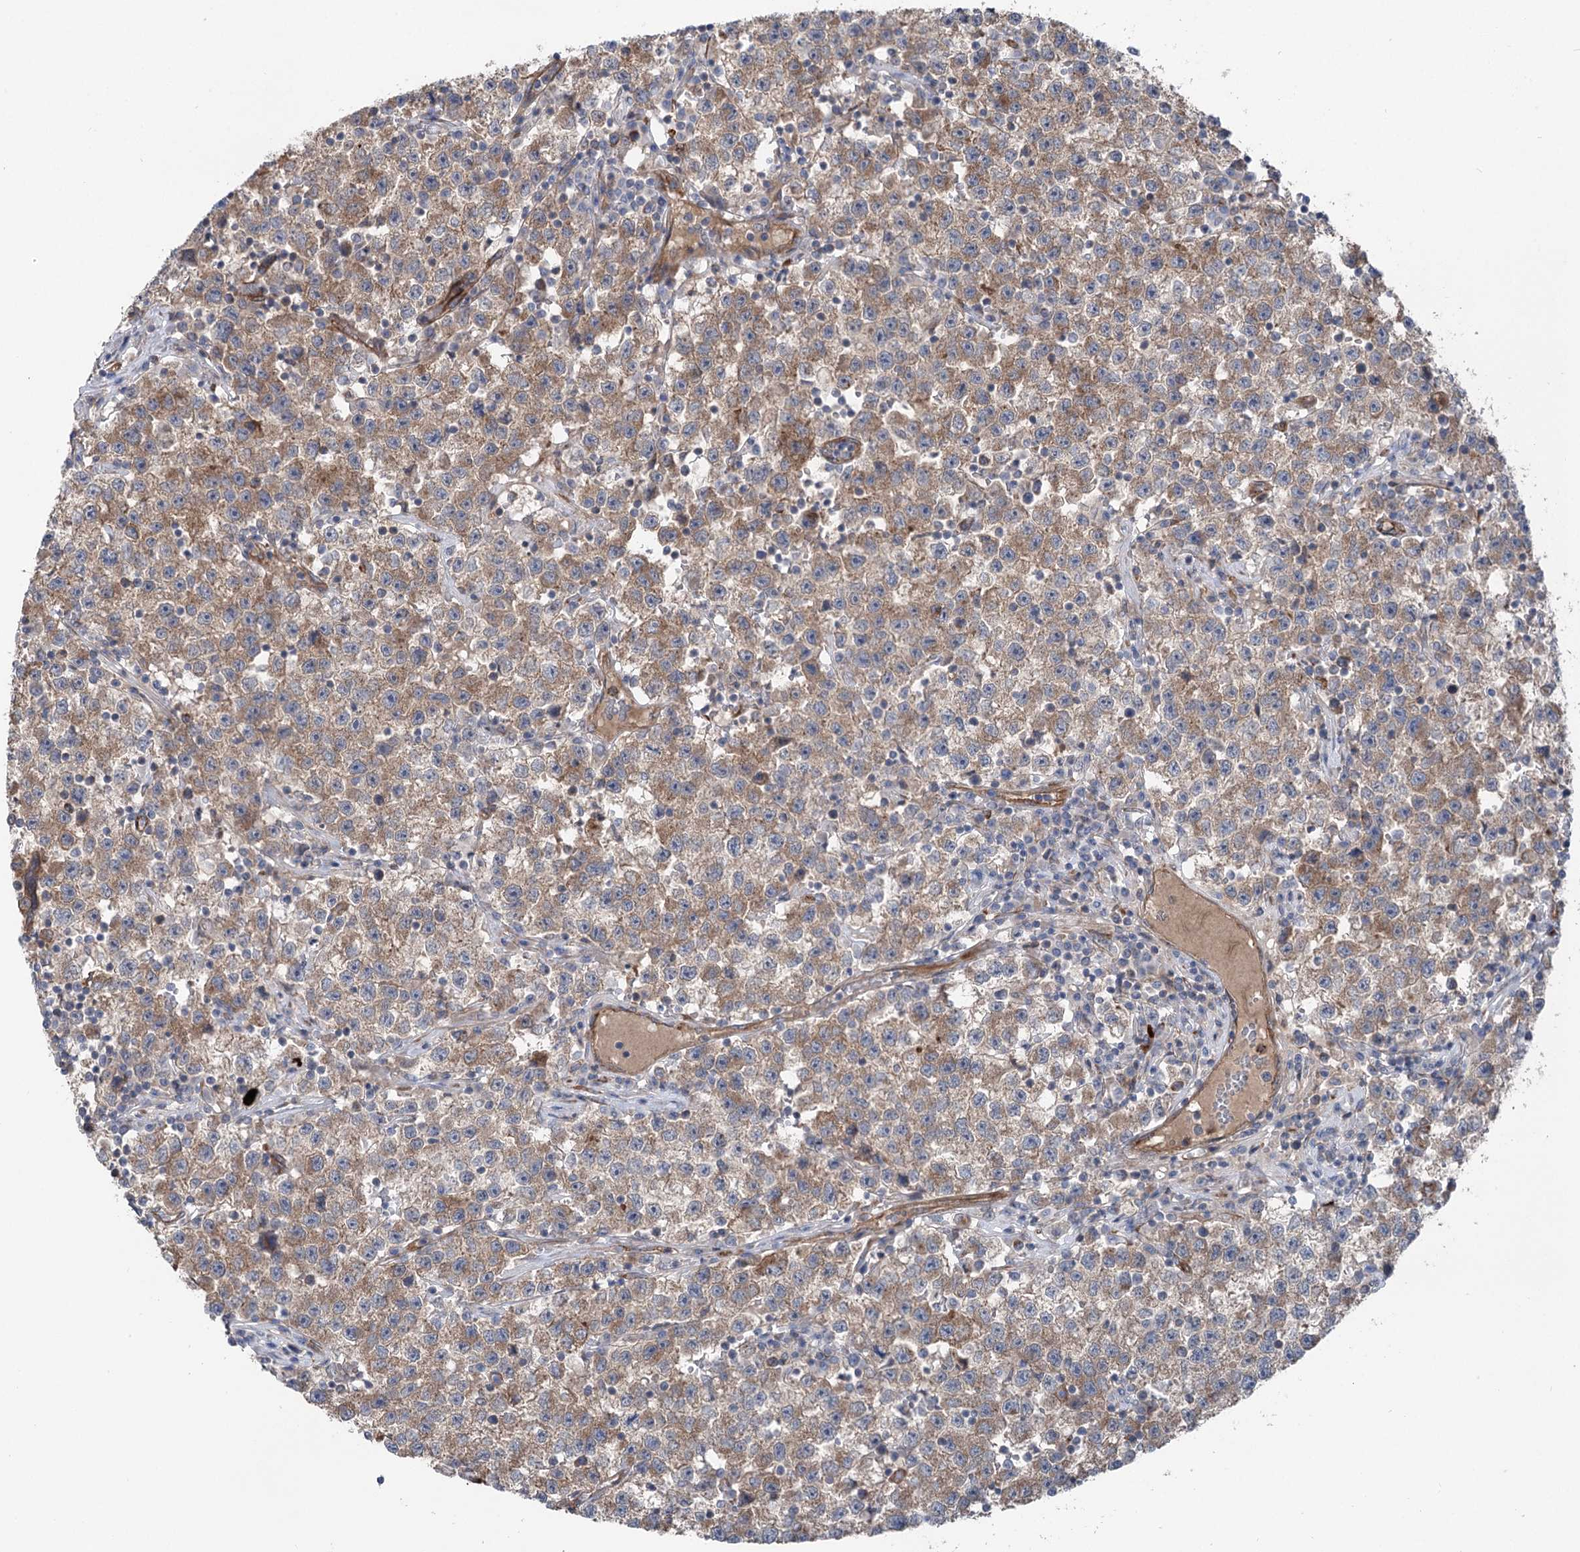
{"staining": {"intensity": "moderate", "quantity": ">75%", "location": "cytoplasmic/membranous"}, "tissue": "testis cancer", "cell_type": "Tumor cells", "image_type": "cancer", "snomed": [{"axis": "morphology", "description": "Seminoma, NOS"}, {"axis": "topography", "description": "Testis"}], "caption": "A medium amount of moderate cytoplasmic/membranous expression is present in about >75% of tumor cells in testis cancer tissue.", "gene": "MTPAP", "patient": {"sex": "male", "age": 22}}